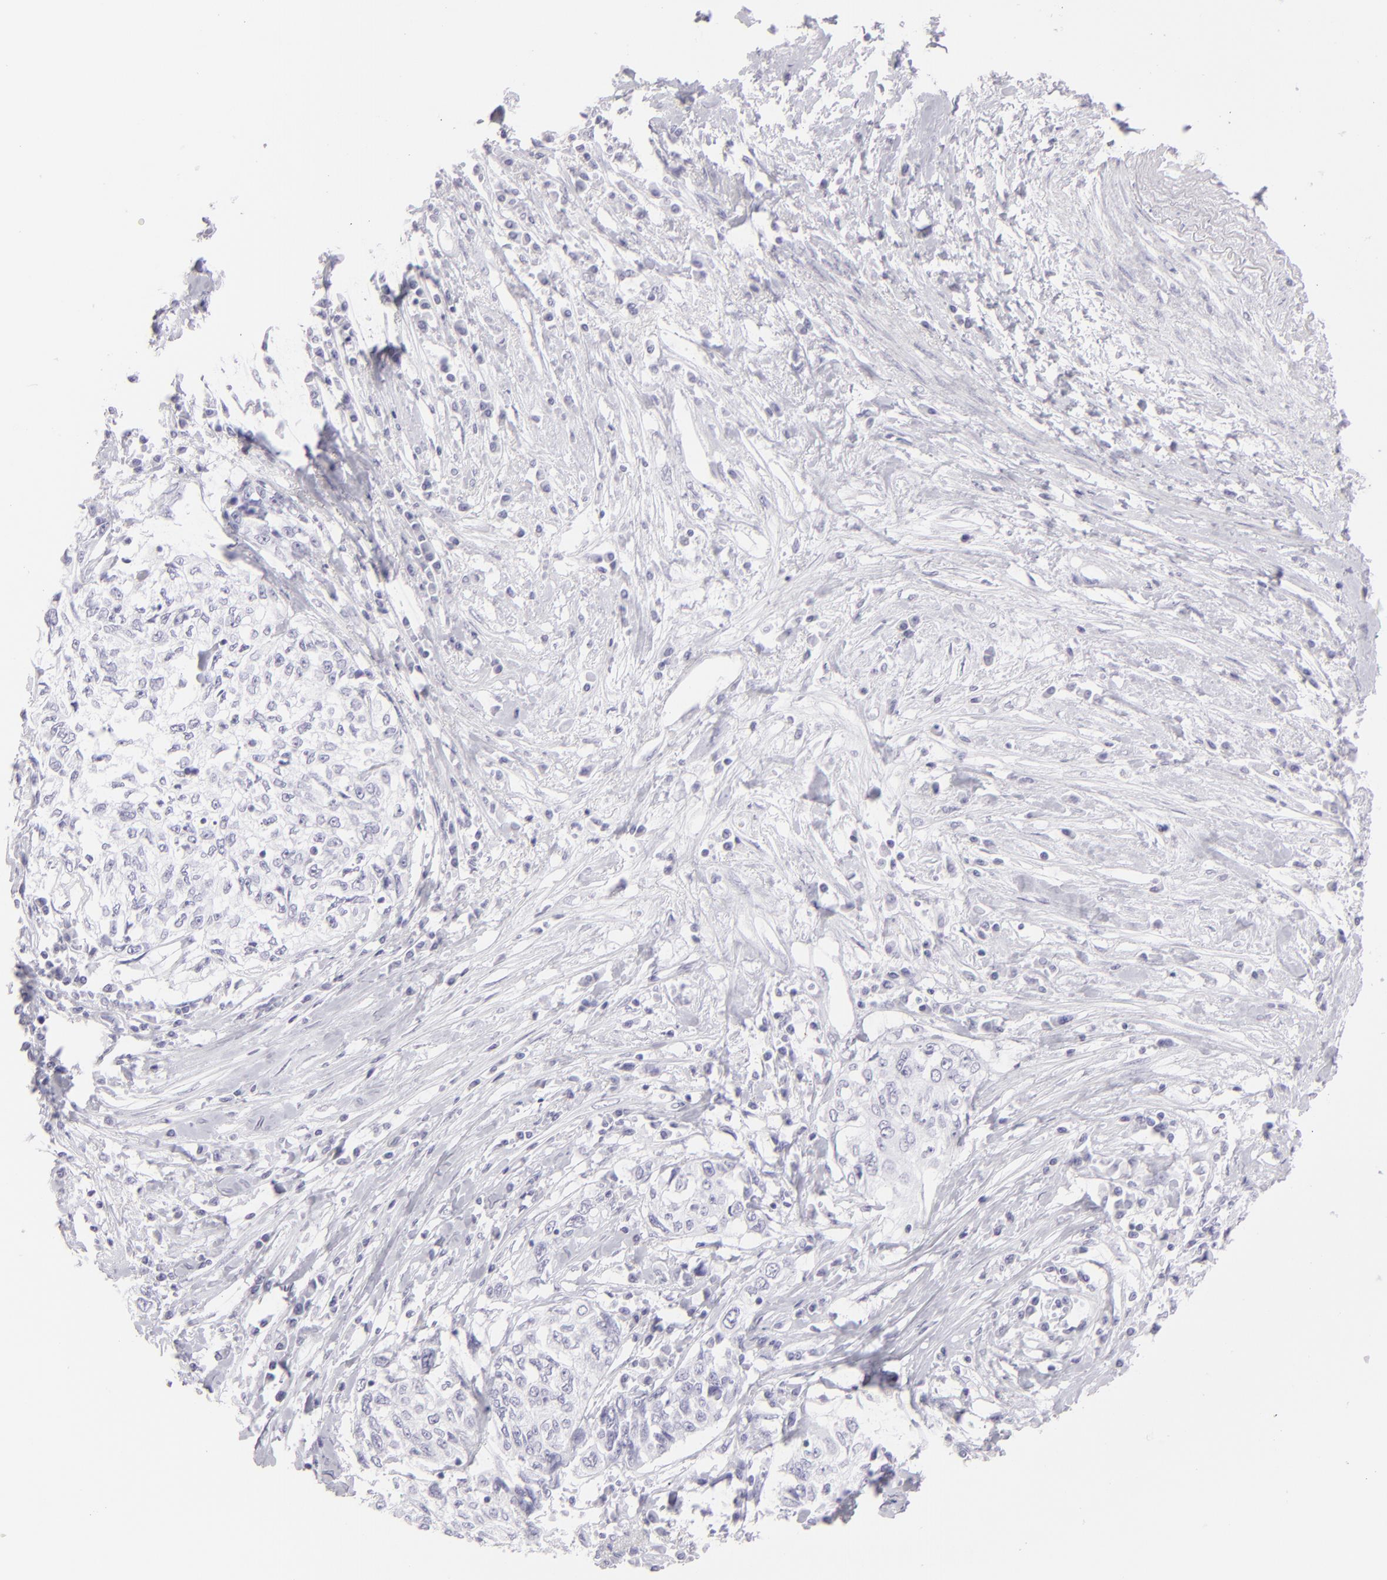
{"staining": {"intensity": "negative", "quantity": "none", "location": "none"}, "tissue": "cervical cancer", "cell_type": "Tumor cells", "image_type": "cancer", "snomed": [{"axis": "morphology", "description": "Squamous cell carcinoma, NOS"}, {"axis": "topography", "description": "Cervix"}], "caption": "The histopathology image demonstrates no staining of tumor cells in cervical cancer.", "gene": "FLG", "patient": {"sex": "female", "age": 57}}